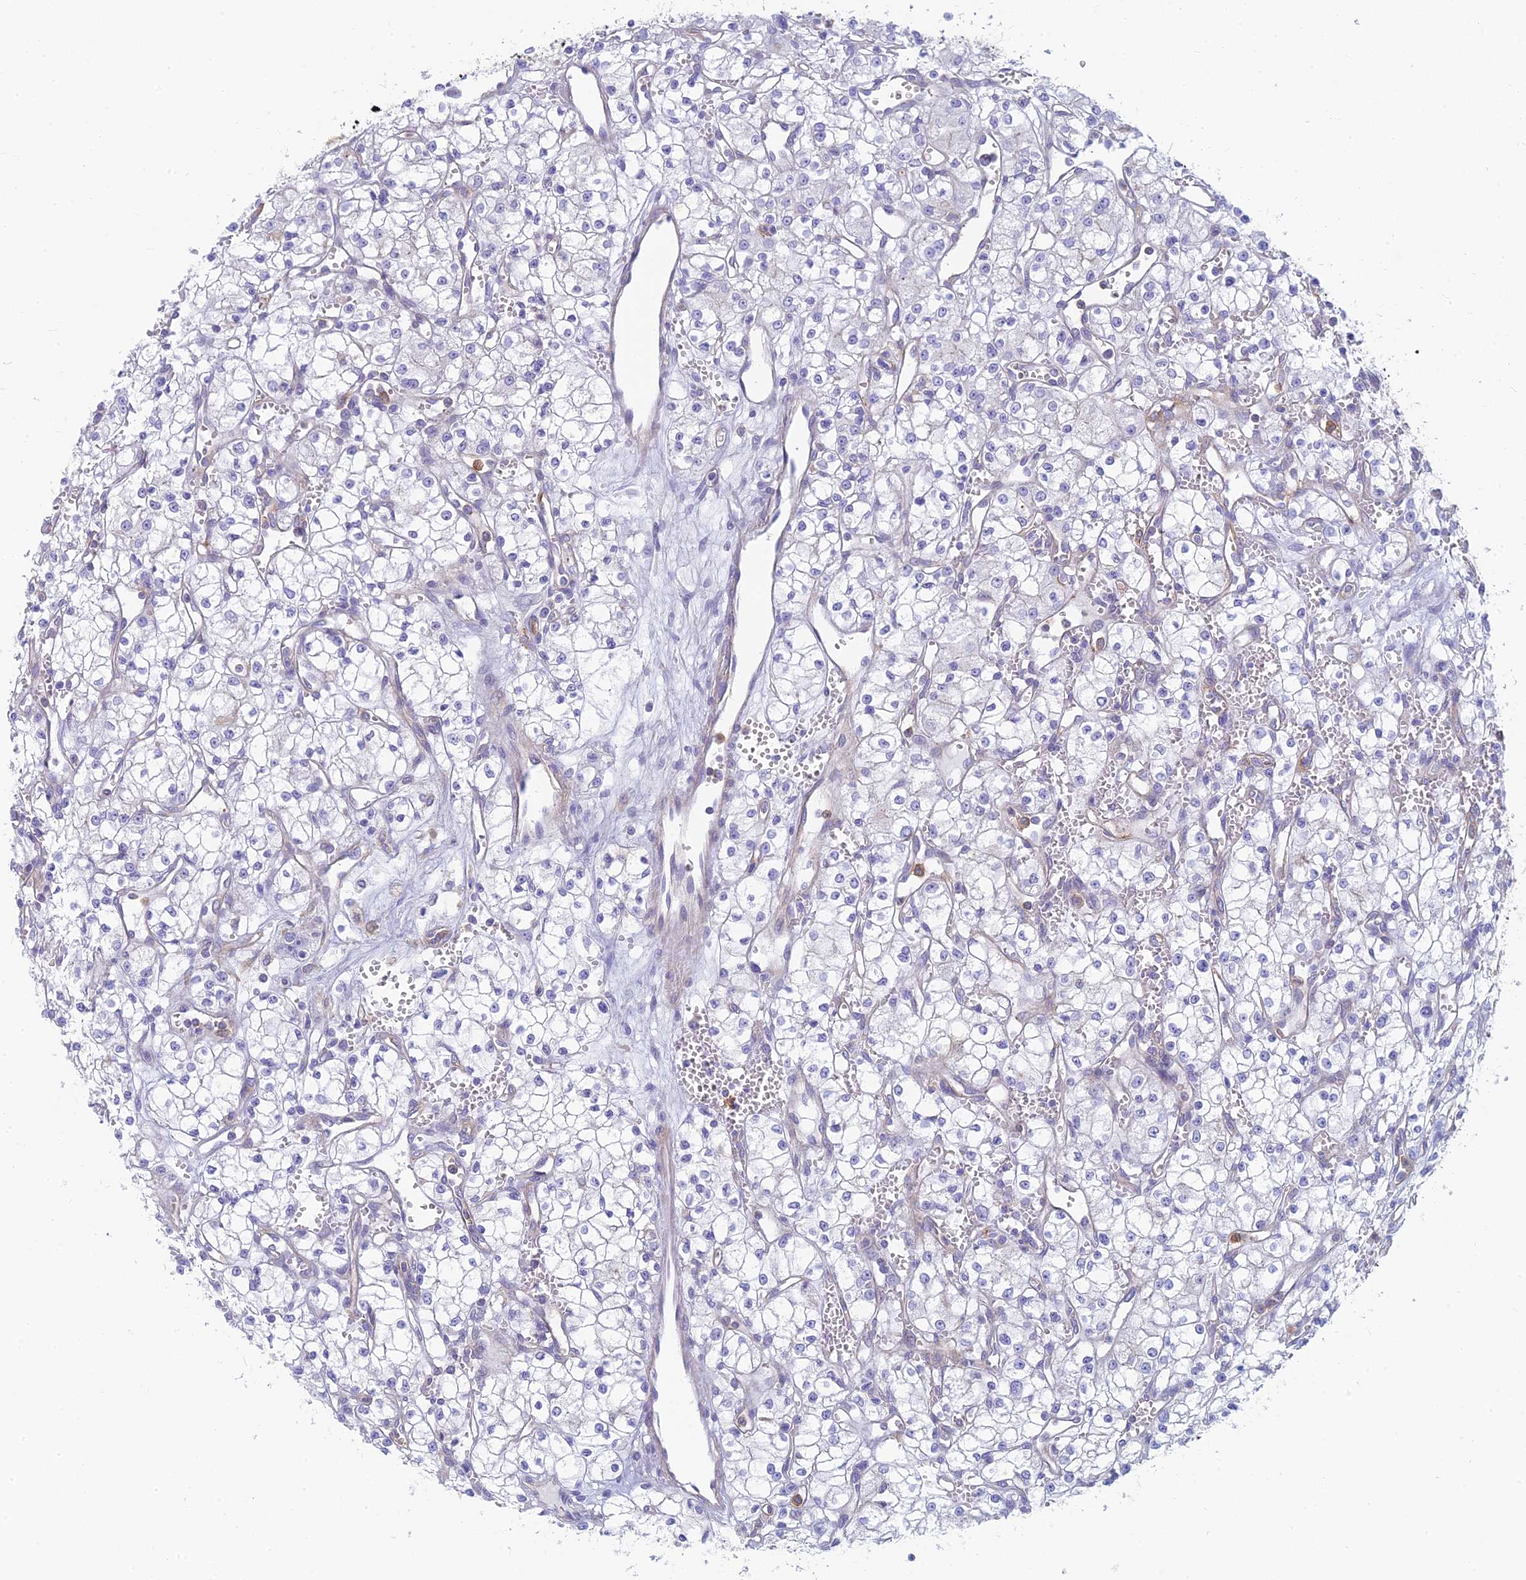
{"staining": {"intensity": "negative", "quantity": "none", "location": "none"}, "tissue": "renal cancer", "cell_type": "Tumor cells", "image_type": "cancer", "snomed": [{"axis": "morphology", "description": "Adenocarcinoma, NOS"}, {"axis": "topography", "description": "Kidney"}], "caption": "This is an immunohistochemistry photomicrograph of adenocarcinoma (renal). There is no expression in tumor cells.", "gene": "STRN4", "patient": {"sex": "male", "age": 59}}